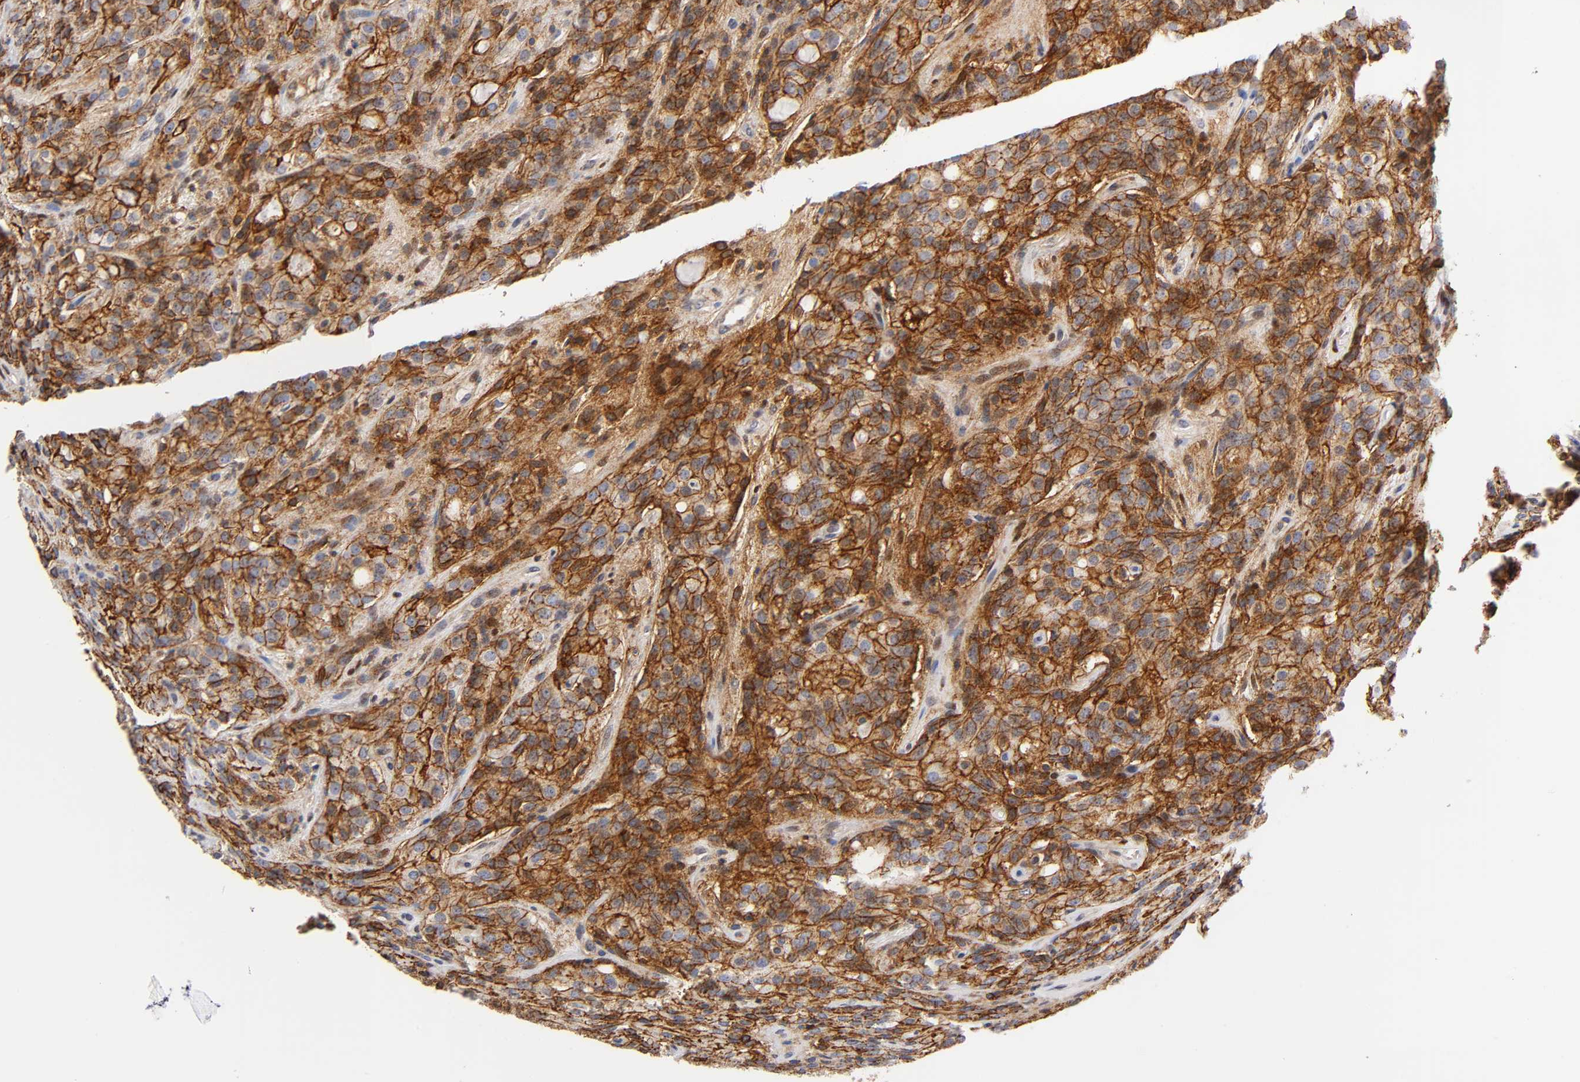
{"staining": {"intensity": "moderate", "quantity": ">75%", "location": "cytoplasmic/membranous,nuclear"}, "tissue": "prostate cancer", "cell_type": "Tumor cells", "image_type": "cancer", "snomed": [{"axis": "morphology", "description": "Adenocarcinoma, High grade"}, {"axis": "topography", "description": "Prostate"}], "caption": "A histopathology image showing moderate cytoplasmic/membranous and nuclear staining in about >75% of tumor cells in adenocarcinoma (high-grade) (prostate), as visualized by brown immunohistochemical staining.", "gene": "ANXA7", "patient": {"sex": "male", "age": 72}}